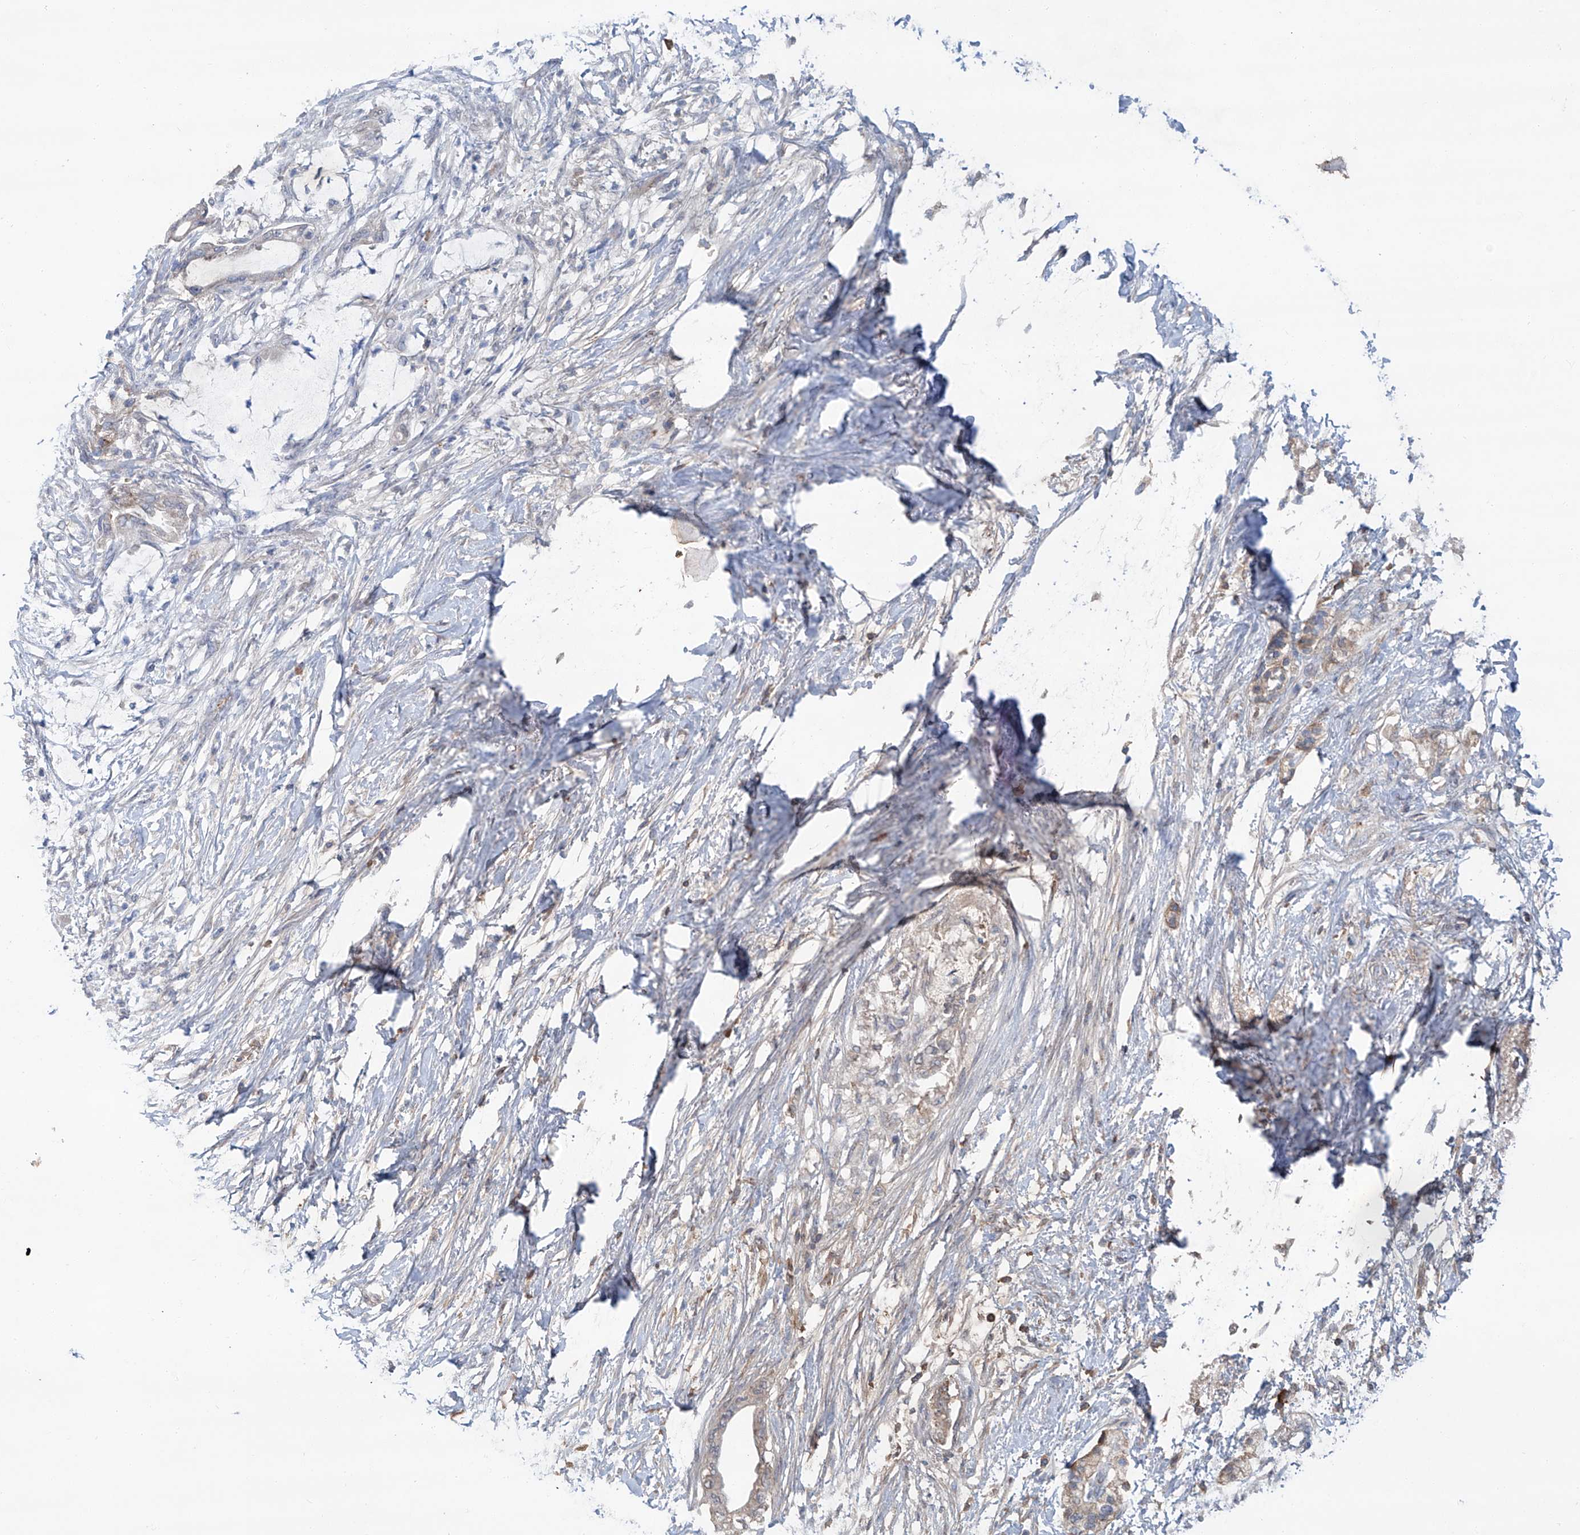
{"staining": {"intensity": "moderate", "quantity": "<25%", "location": "cytoplasmic/membranous"}, "tissue": "pancreatic cancer", "cell_type": "Tumor cells", "image_type": "cancer", "snomed": [{"axis": "morphology", "description": "Normal tissue, NOS"}, {"axis": "morphology", "description": "Adenocarcinoma, NOS"}, {"axis": "topography", "description": "Pancreas"}, {"axis": "topography", "description": "Duodenum"}], "caption": "Immunohistochemistry image of human pancreatic cancer (adenocarcinoma) stained for a protein (brown), which reveals low levels of moderate cytoplasmic/membranous staining in approximately <25% of tumor cells.", "gene": "SIX4", "patient": {"sex": "female", "age": 60}}